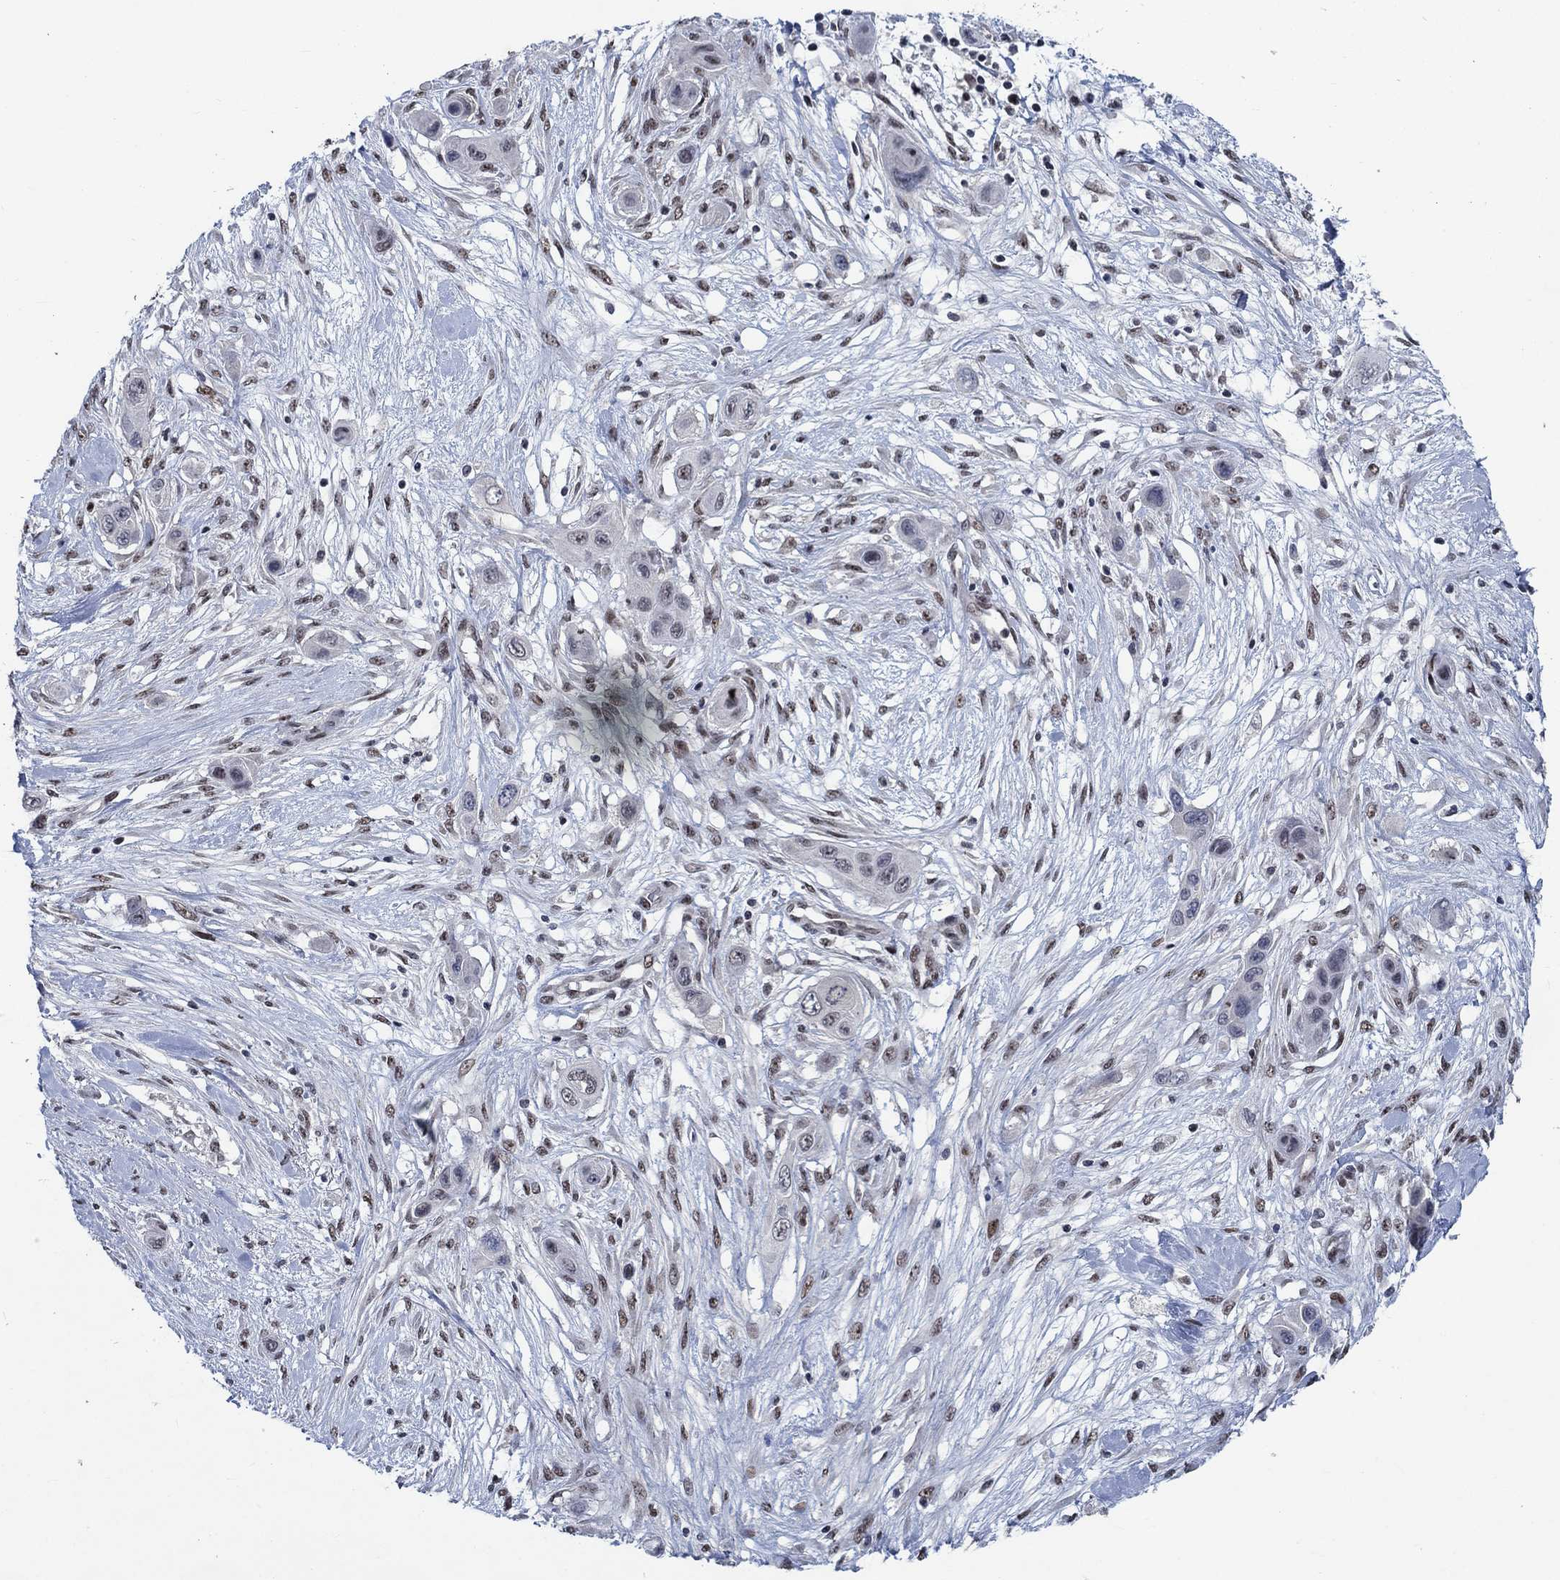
{"staining": {"intensity": "negative", "quantity": "none", "location": "none"}, "tissue": "skin cancer", "cell_type": "Tumor cells", "image_type": "cancer", "snomed": [{"axis": "morphology", "description": "Squamous cell carcinoma, NOS"}, {"axis": "topography", "description": "Skin"}], "caption": "This is a histopathology image of immunohistochemistry (IHC) staining of skin squamous cell carcinoma, which shows no expression in tumor cells. (Brightfield microscopy of DAB (3,3'-diaminobenzidine) immunohistochemistry at high magnification).", "gene": "HTN1", "patient": {"sex": "male", "age": 79}}